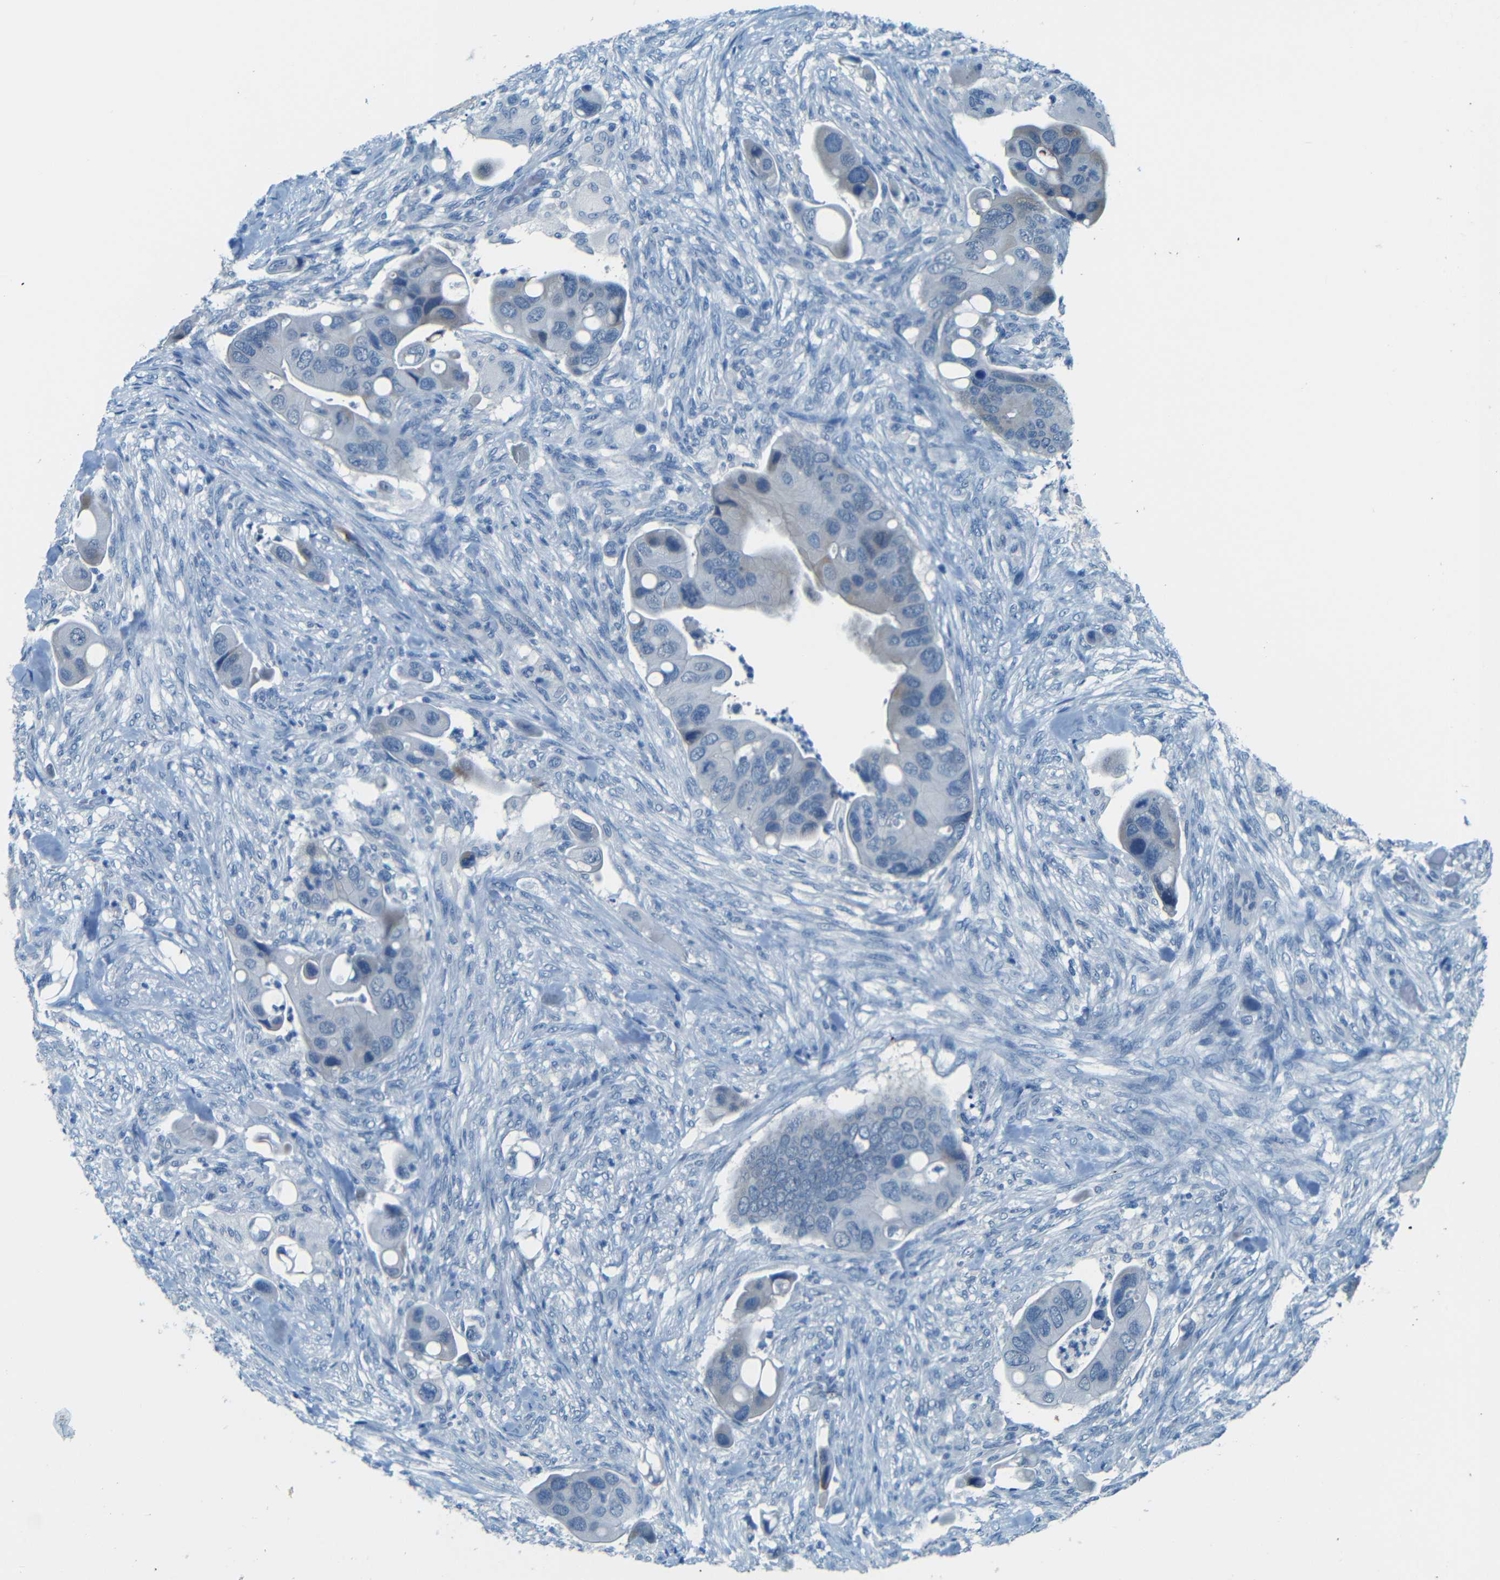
{"staining": {"intensity": "negative", "quantity": "none", "location": "none"}, "tissue": "colorectal cancer", "cell_type": "Tumor cells", "image_type": "cancer", "snomed": [{"axis": "morphology", "description": "Adenocarcinoma, NOS"}, {"axis": "topography", "description": "Rectum"}], "caption": "High magnification brightfield microscopy of colorectal cancer (adenocarcinoma) stained with DAB (3,3'-diaminobenzidine) (brown) and counterstained with hematoxylin (blue): tumor cells show no significant expression.", "gene": "ZMAT1", "patient": {"sex": "female", "age": 57}}